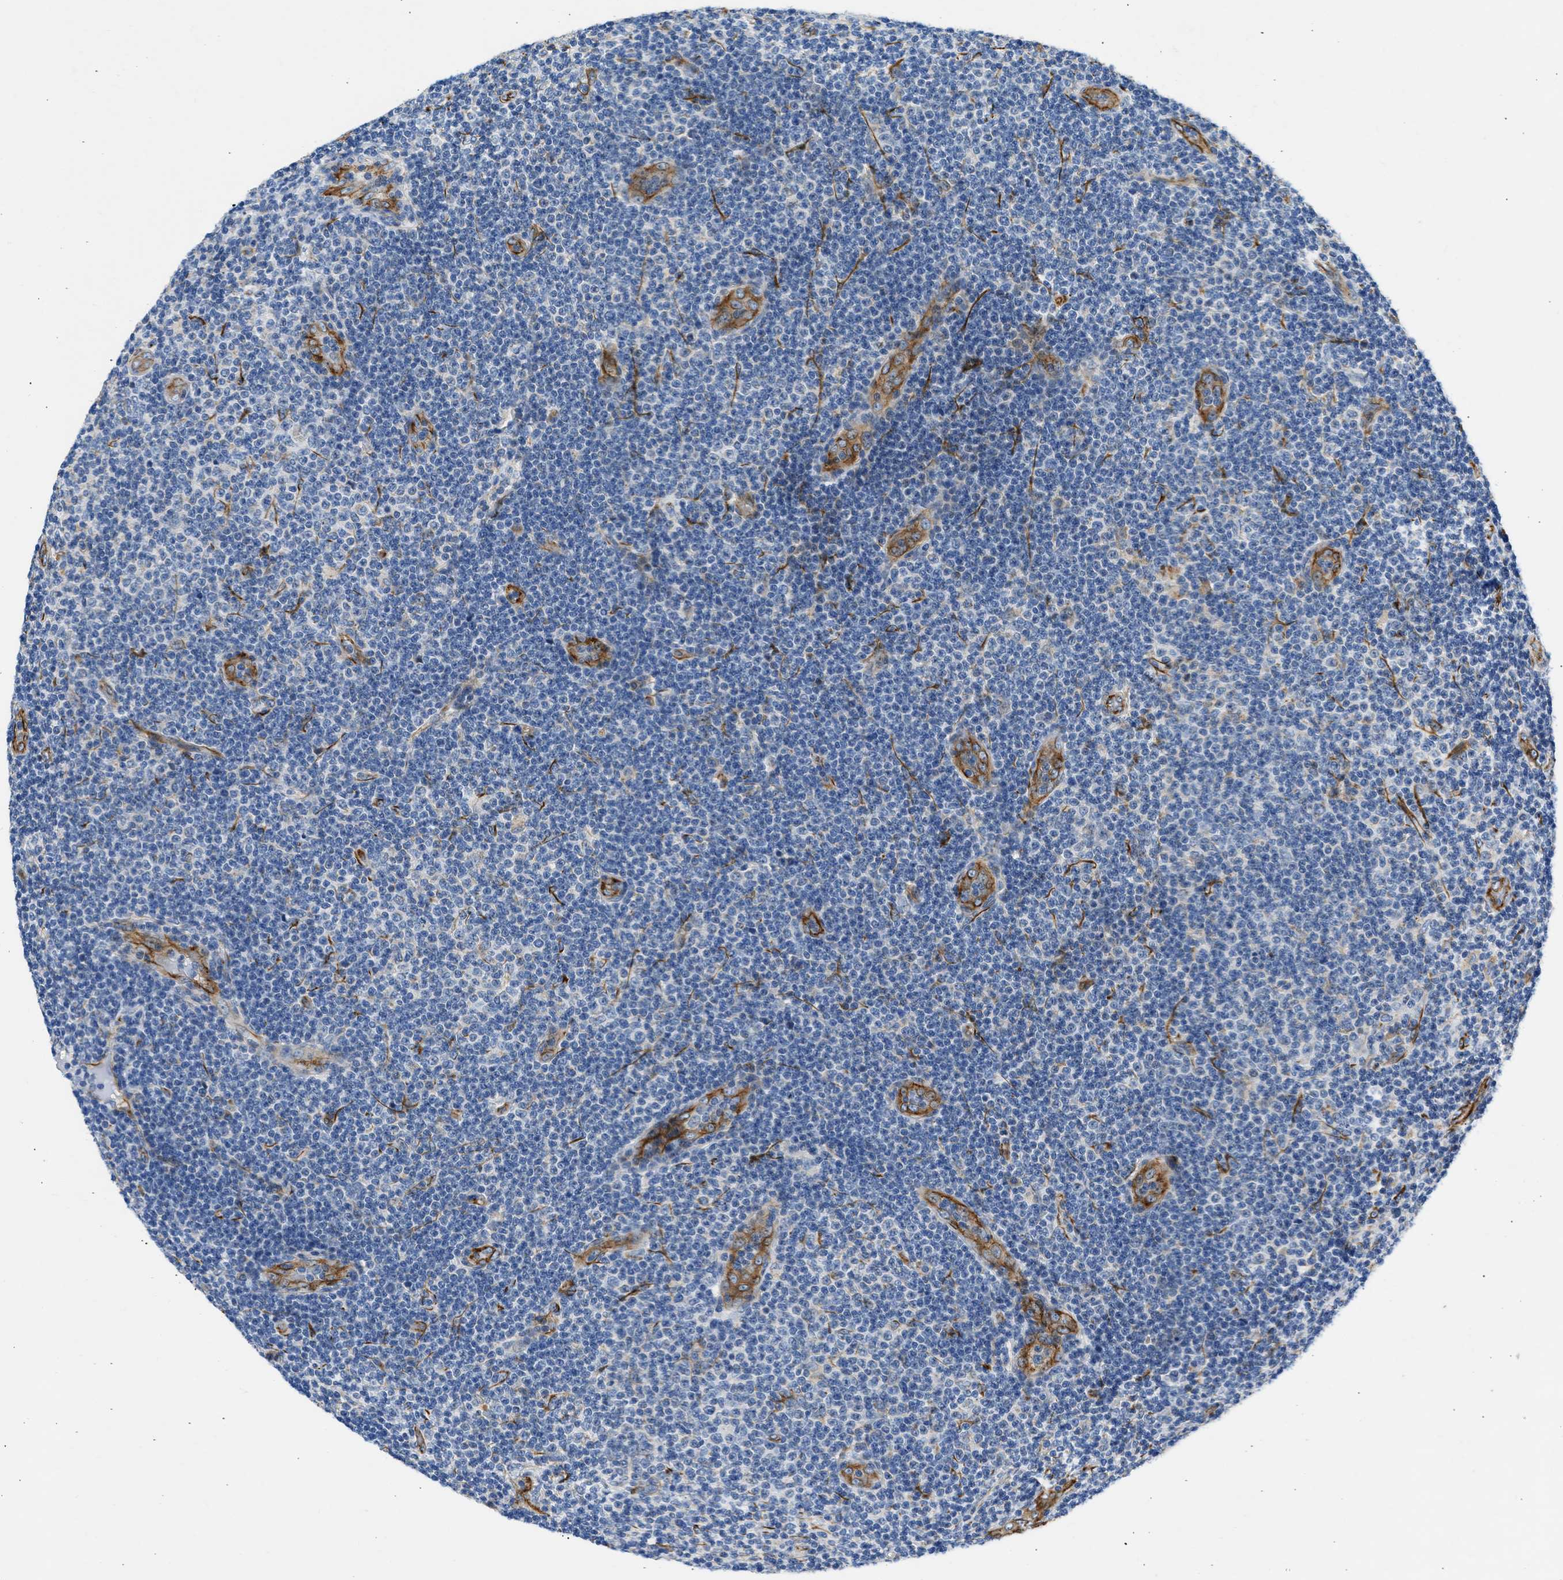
{"staining": {"intensity": "weak", "quantity": "<25%", "location": "cytoplasmic/membranous"}, "tissue": "lymphoma", "cell_type": "Tumor cells", "image_type": "cancer", "snomed": [{"axis": "morphology", "description": "Malignant lymphoma, non-Hodgkin's type, Low grade"}, {"axis": "topography", "description": "Lymph node"}], "caption": "High magnification brightfield microscopy of lymphoma stained with DAB (3,3'-diaminobenzidine) (brown) and counterstained with hematoxylin (blue): tumor cells show no significant staining.", "gene": "ULK4", "patient": {"sex": "male", "age": 83}}